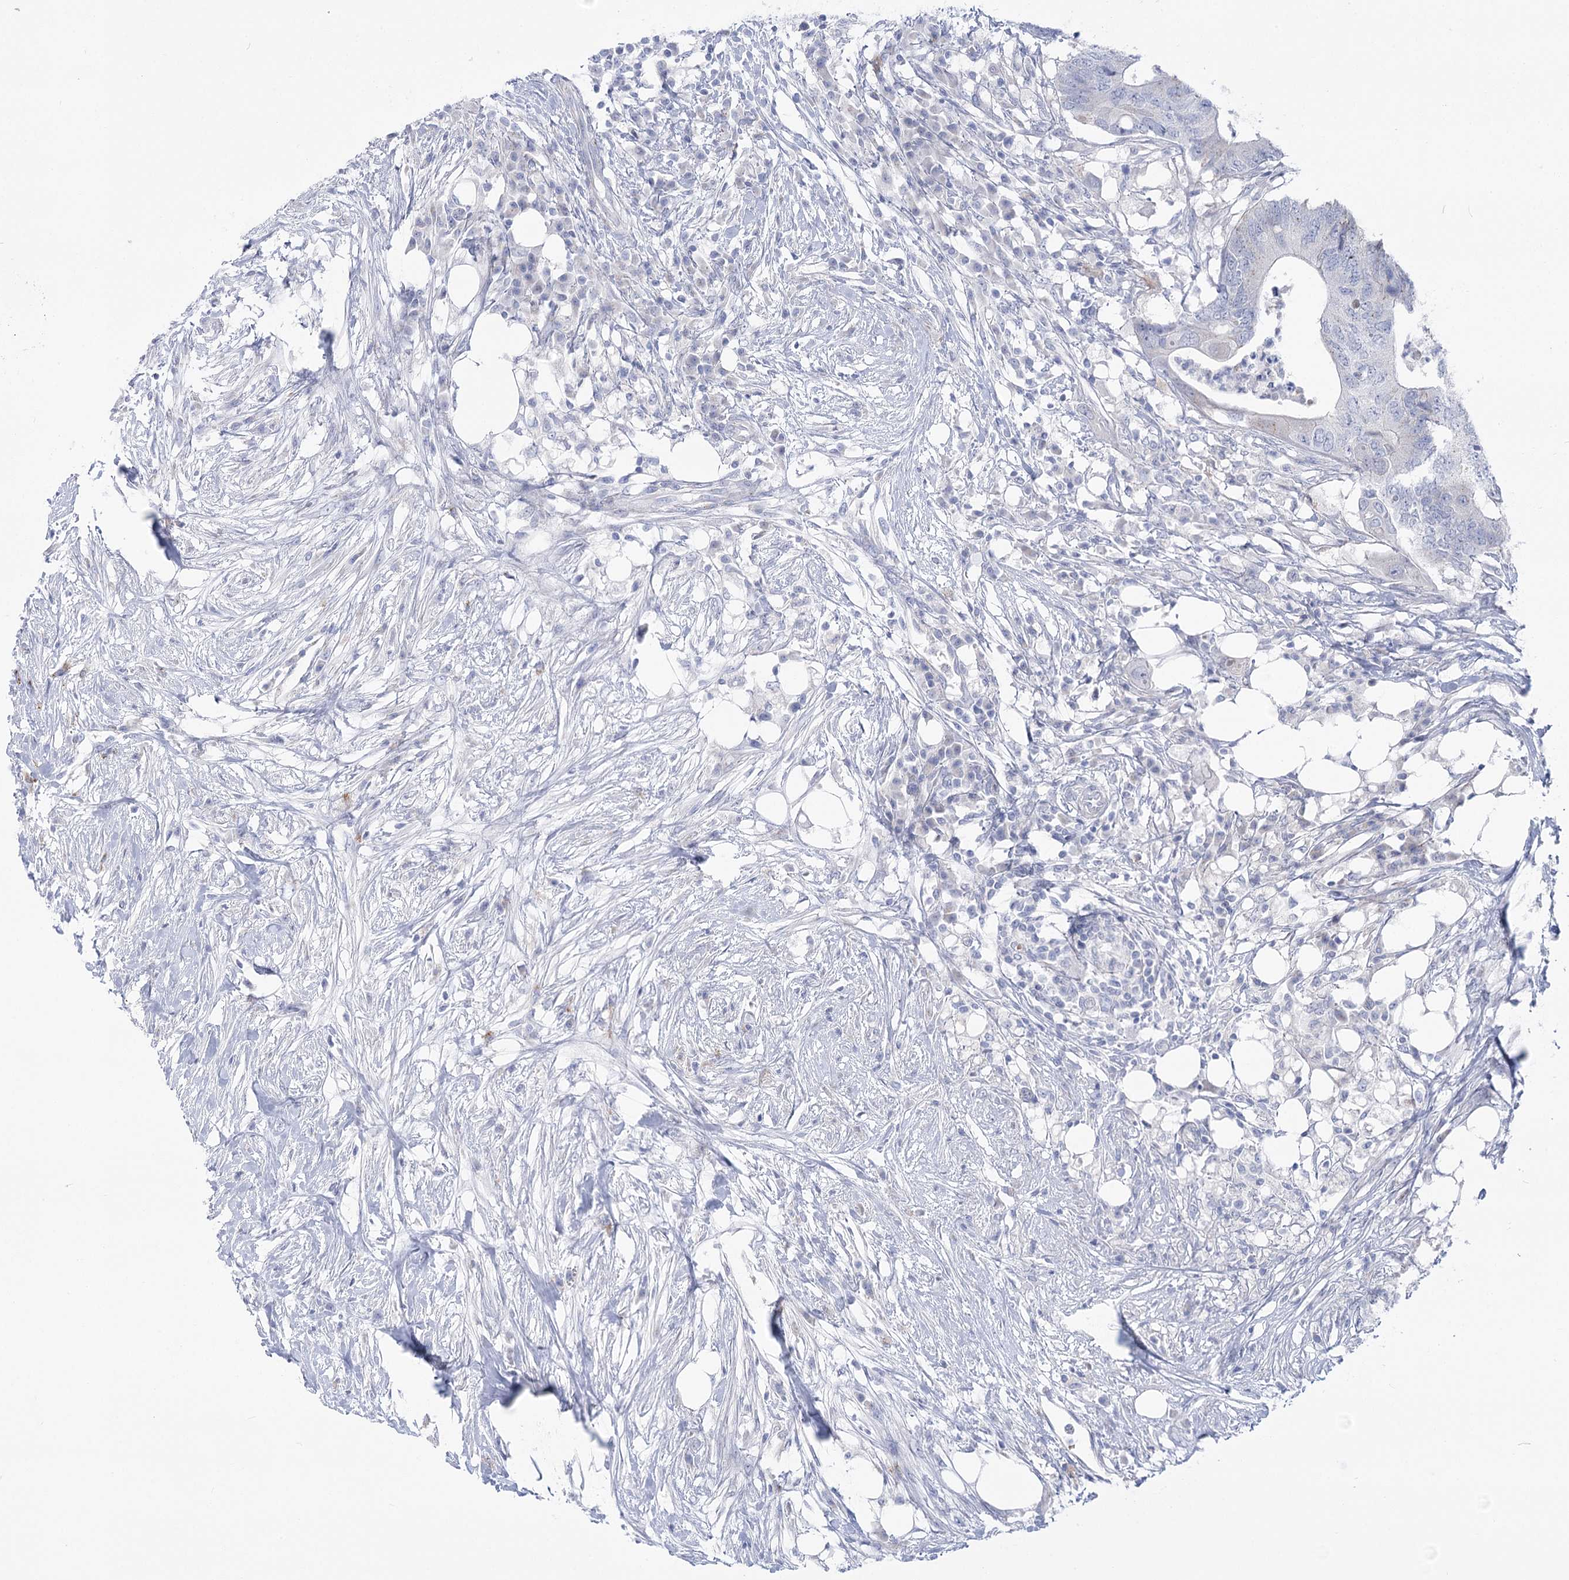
{"staining": {"intensity": "negative", "quantity": "none", "location": "none"}, "tissue": "colorectal cancer", "cell_type": "Tumor cells", "image_type": "cancer", "snomed": [{"axis": "morphology", "description": "Adenocarcinoma, NOS"}, {"axis": "topography", "description": "Colon"}], "caption": "The micrograph shows no staining of tumor cells in adenocarcinoma (colorectal).", "gene": "SIAE", "patient": {"sex": "male", "age": 71}}